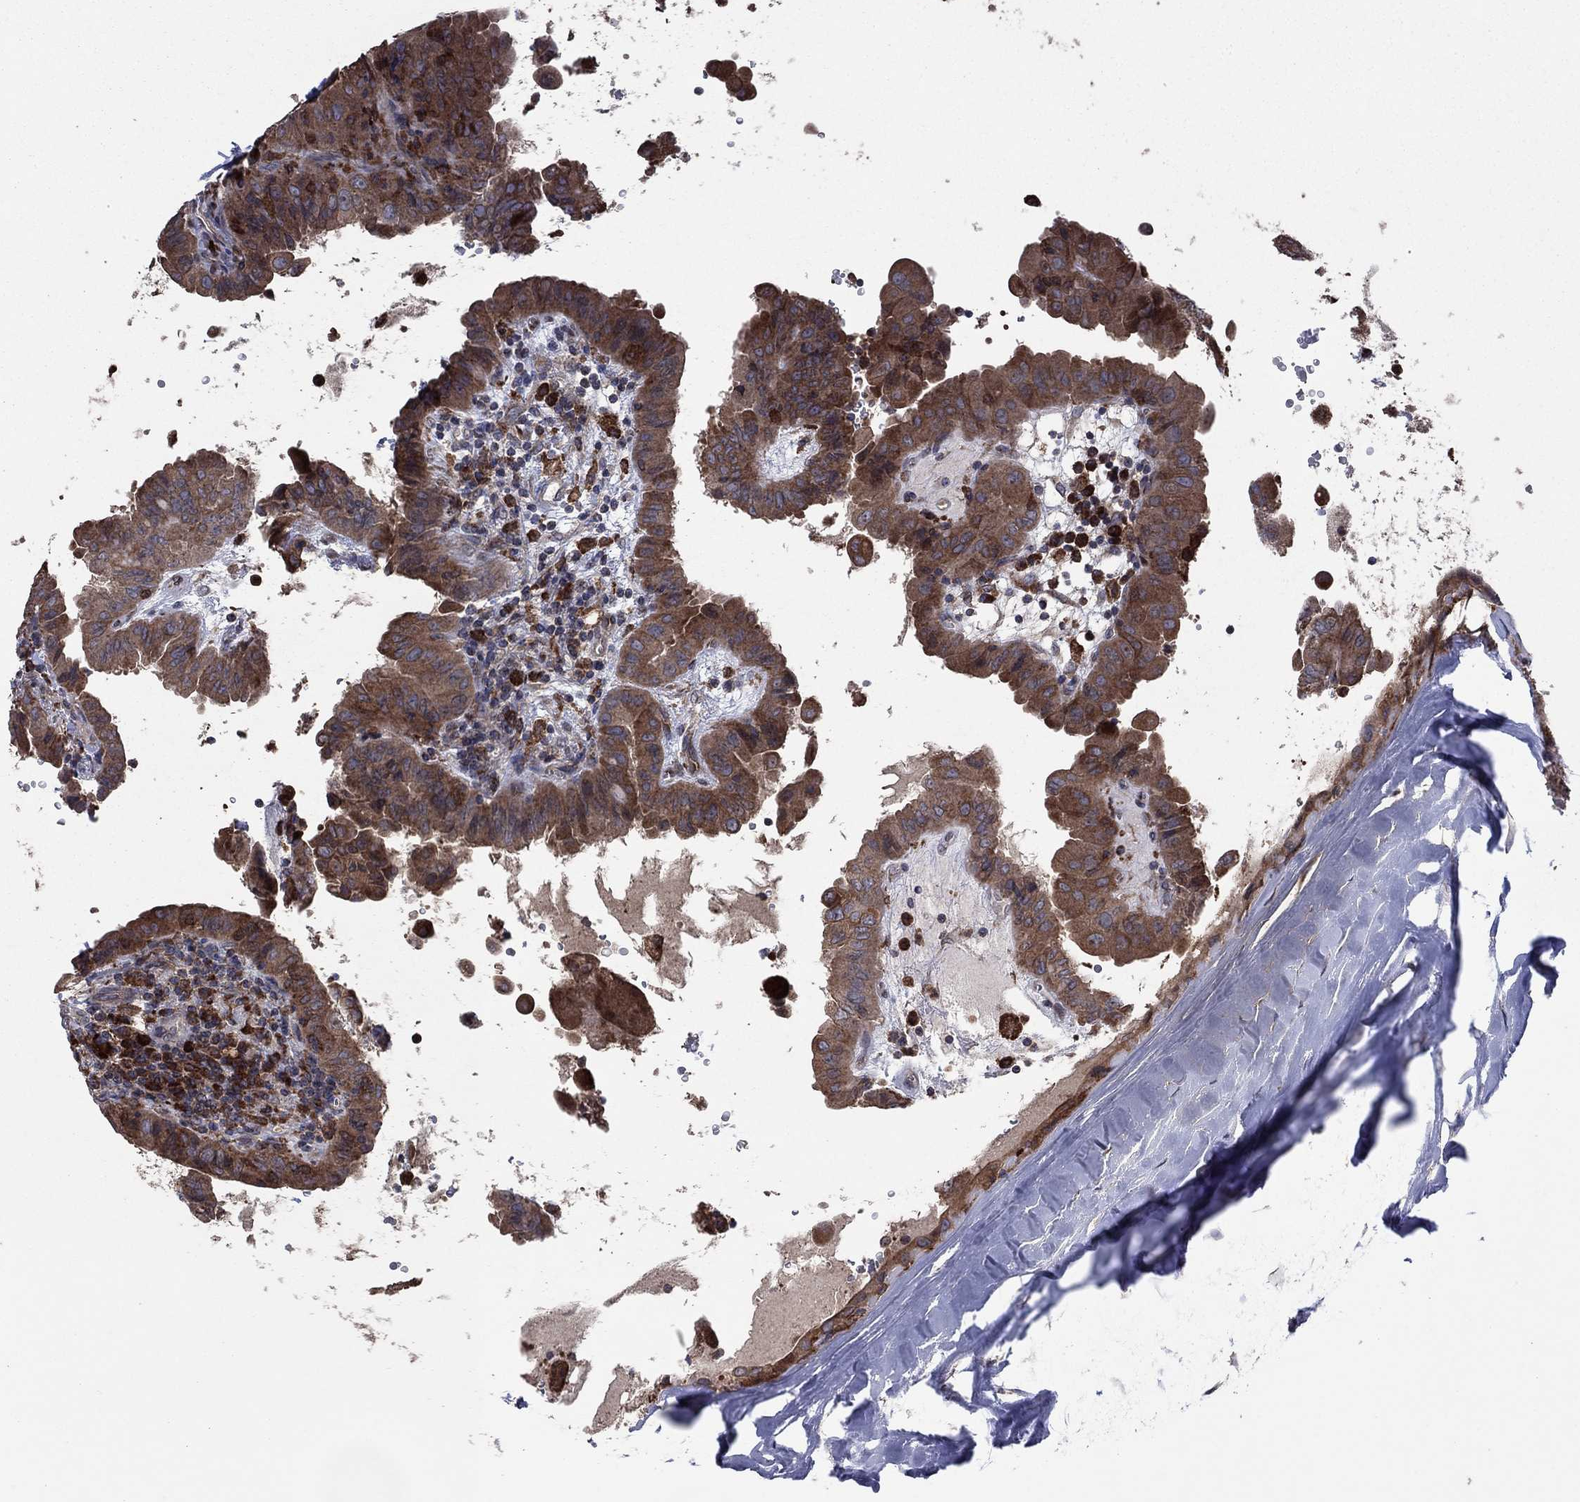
{"staining": {"intensity": "moderate", "quantity": ">75%", "location": "cytoplasmic/membranous"}, "tissue": "thyroid cancer", "cell_type": "Tumor cells", "image_type": "cancer", "snomed": [{"axis": "morphology", "description": "Papillary adenocarcinoma, NOS"}, {"axis": "topography", "description": "Thyroid gland"}], "caption": "This is a micrograph of IHC staining of thyroid papillary adenocarcinoma, which shows moderate expression in the cytoplasmic/membranous of tumor cells.", "gene": "MEA1", "patient": {"sex": "female", "age": 37}}